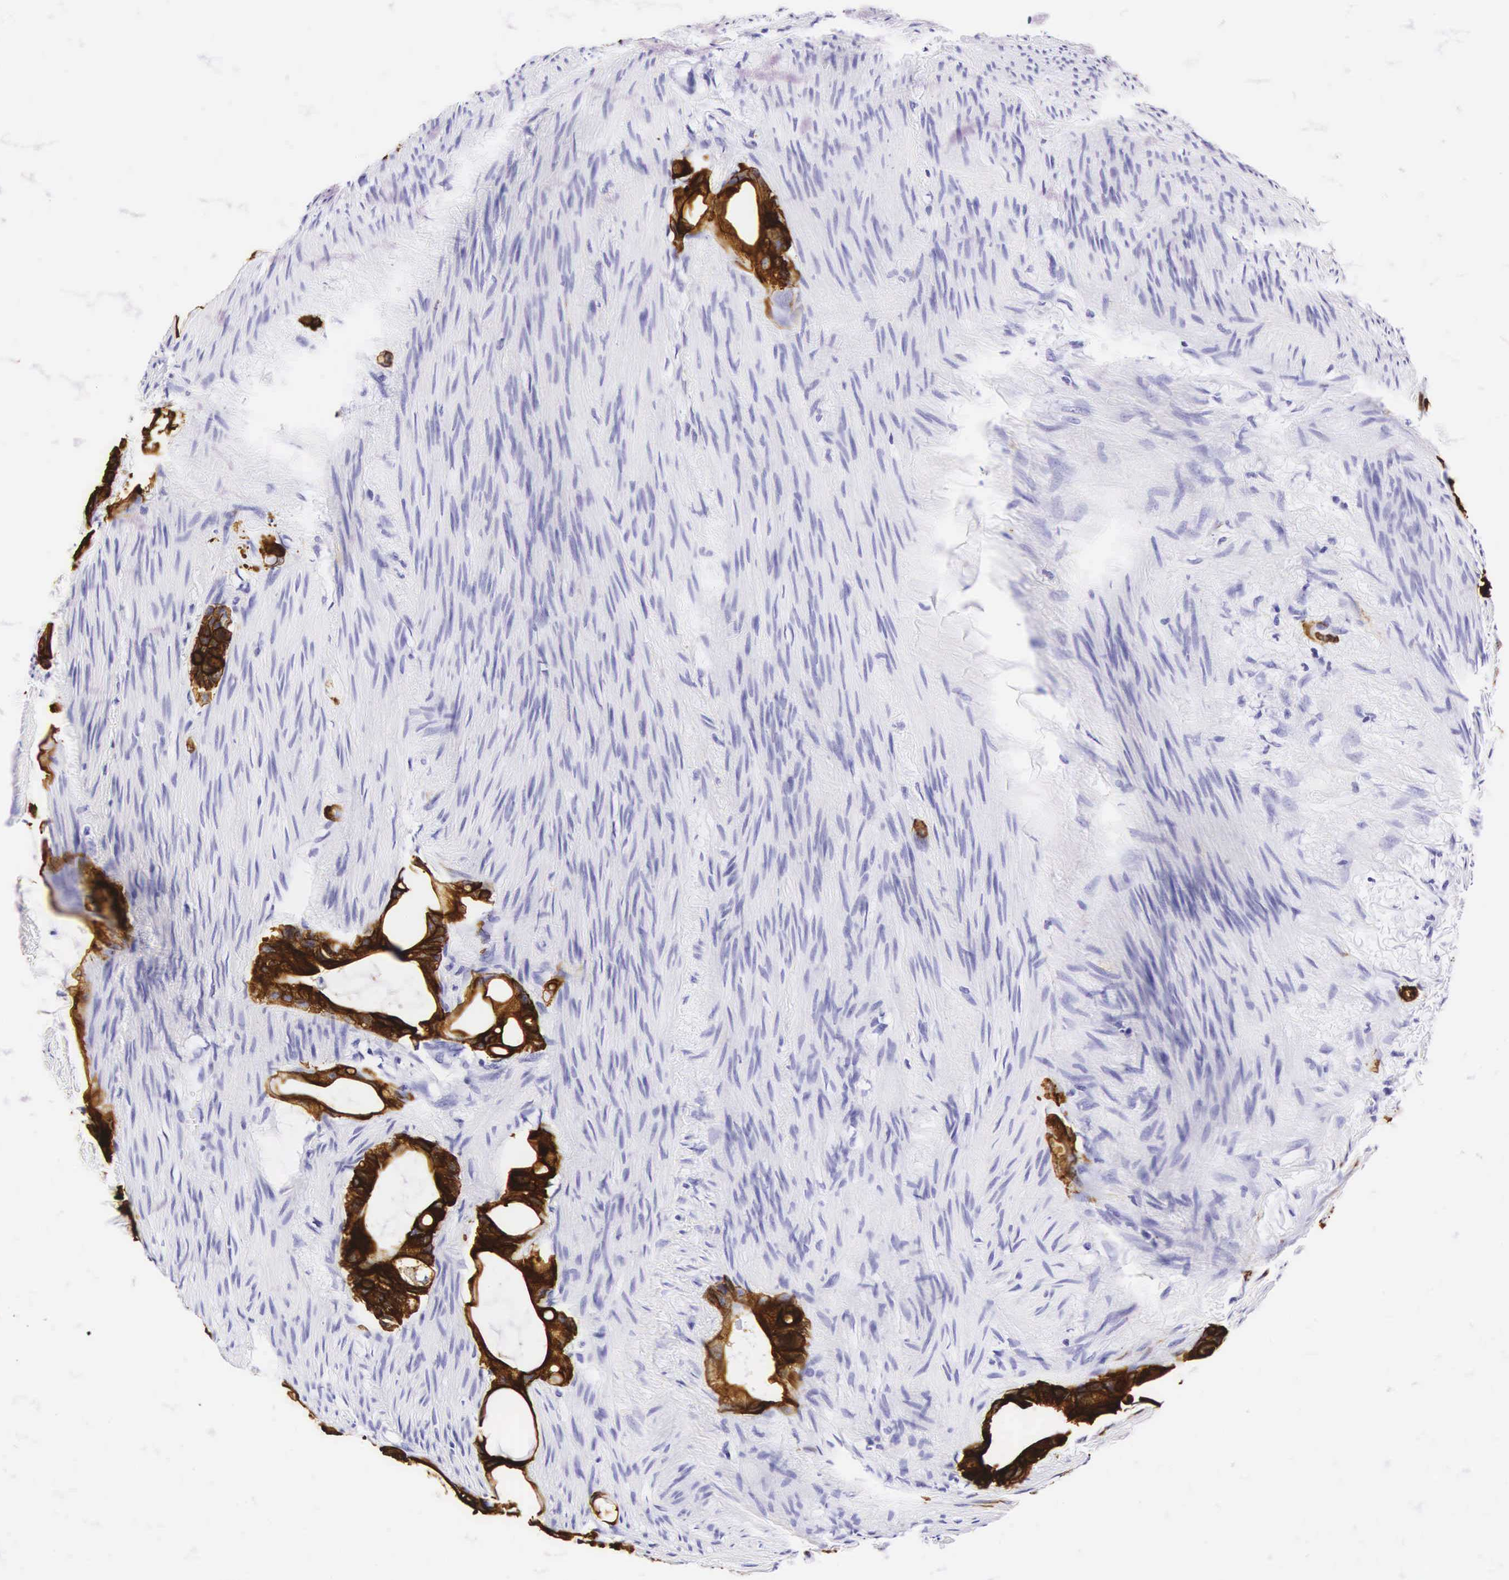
{"staining": {"intensity": "strong", "quantity": ">75%", "location": "cytoplasmic/membranous"}, "tissue": "colorectal cancer", "cell_type": "Tumor cells", "image_type": "cancer", "snomed": [{"axis": "morphology", "description": "Adenocarcinoma, NOS"}, {"axis": "topography", "description": "Colon"}], "caption": "Protein analysis of colorectal cancer (adenocarcinoma) tissue shows strong cytoplasmic/membranous positivity in about >75% of tumor cells.", "gene": "KRT18", "patient": {"sex": "male", "age": 70}}